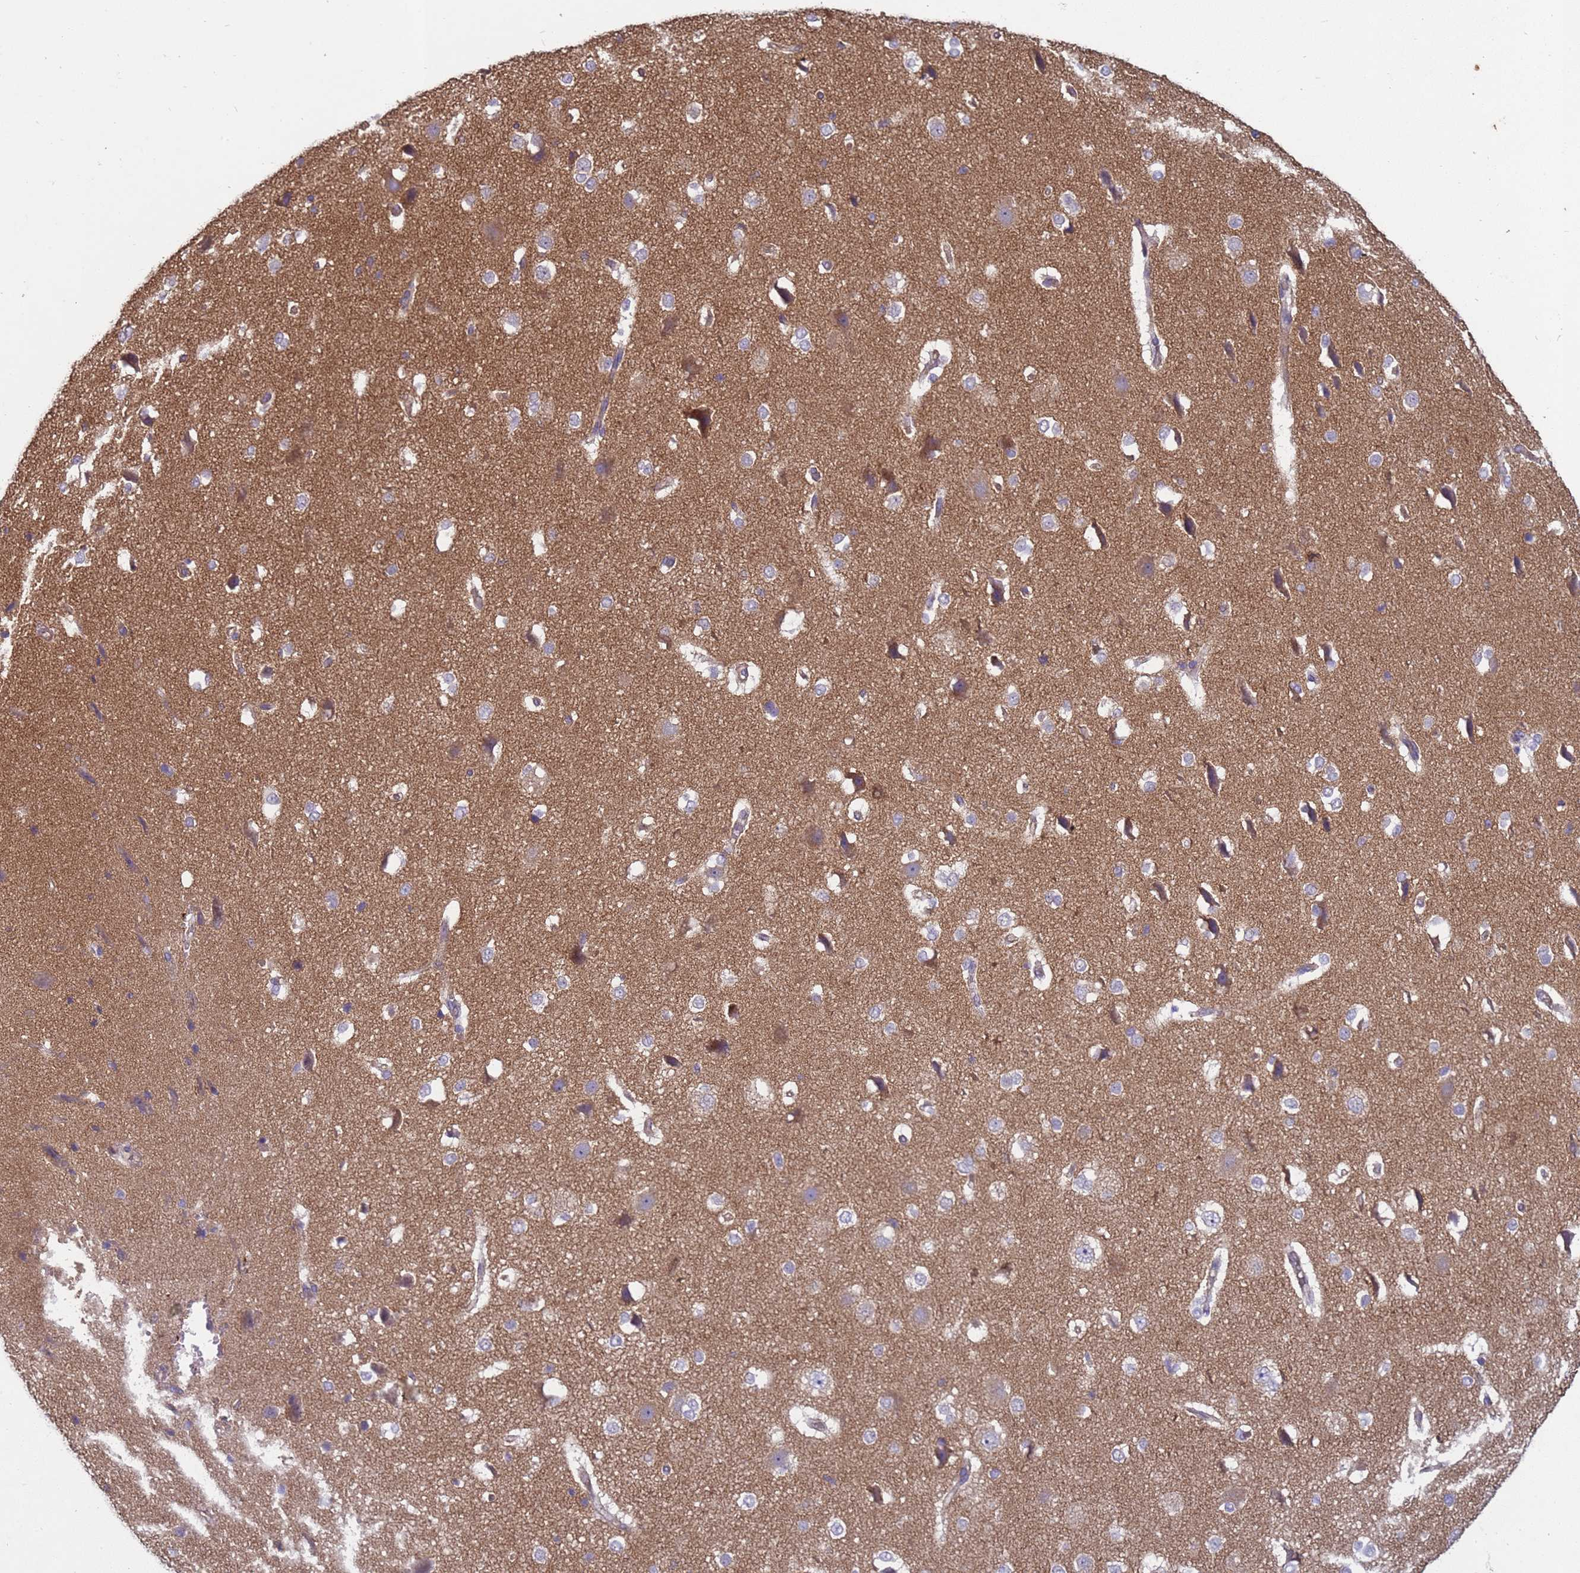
{"staining": {"intensity": "moderate", "quantity": "<25%", "location": "cytoplasmic/membranous"}, "tissue": "cerebral cortex", "cell_type": "Endothelial cells", "image_type": "normal", "snomed": [{"axis": "morphology", "description": "Normal tissue, NOS"}, {"axis": "morphology", "description": "Developmental malformation"}, {"axis": "topography", "description": "Cerebral cortex"}], "caption": "Cerebral cortex stained for a protein (brown) shows moderate cytoplasmic/membranous positive staining in approximately <25% of endothelial cells.", "gene": "SGIP1", "patient": {"sex": "female", "age": 30}}